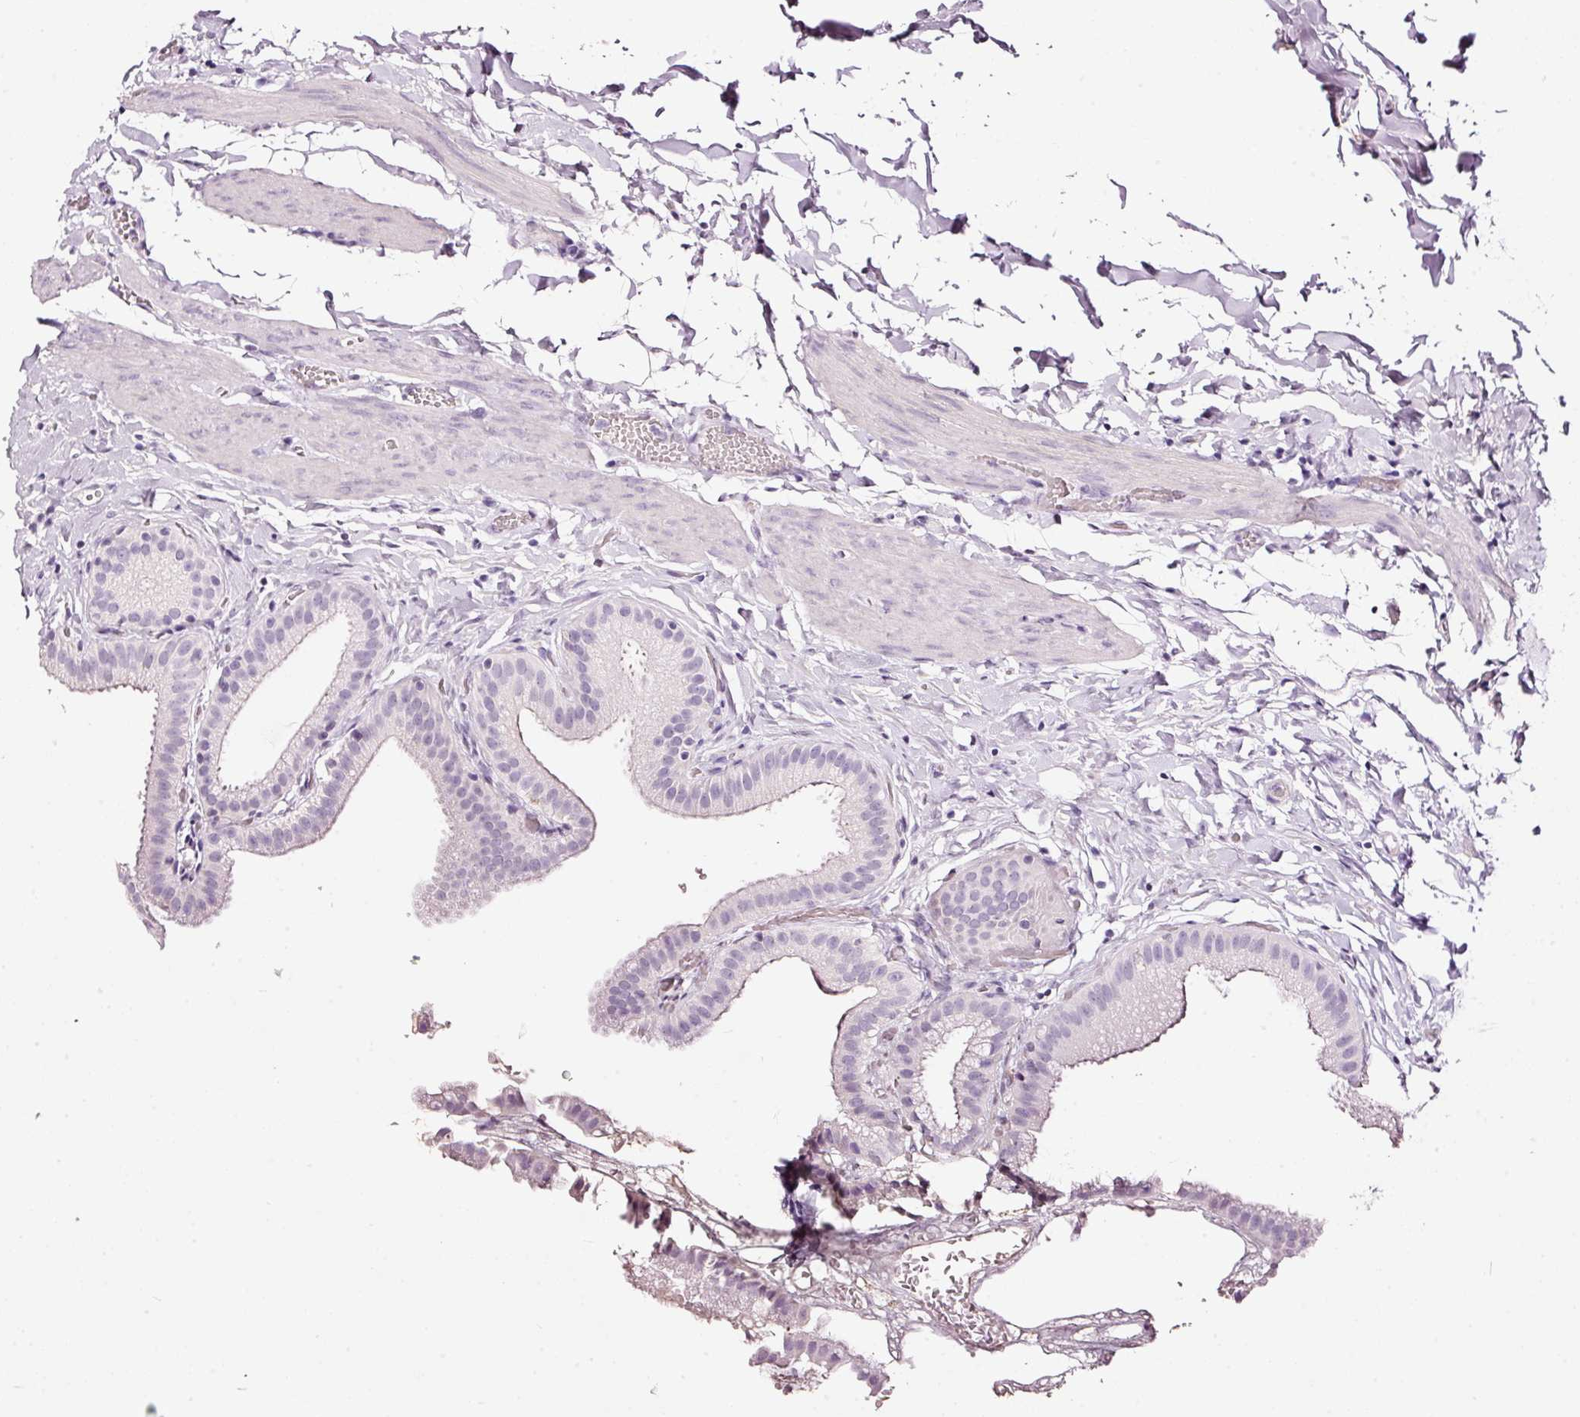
{"staining": {"intensity": "weak", "quantity": "<25%", "location": "cytoplasmic/membranous"}, "tissue": "gallbladder", "cell_type": "Glandular cells", "image_type": "normal", "snomed": [{"axis": "morphology", "description": "Normal tissue, NOS"}, {"axis": "topography", "description": "Gallbladder"}], "caption": "Immunohistochemistry (IHC) micrograph of benign human gallbladder stained for a protein (brown), which exhibits no expression in glandular cells.", "gene": "LAMP3", "patient": {"sex": "female", "age": 63}}